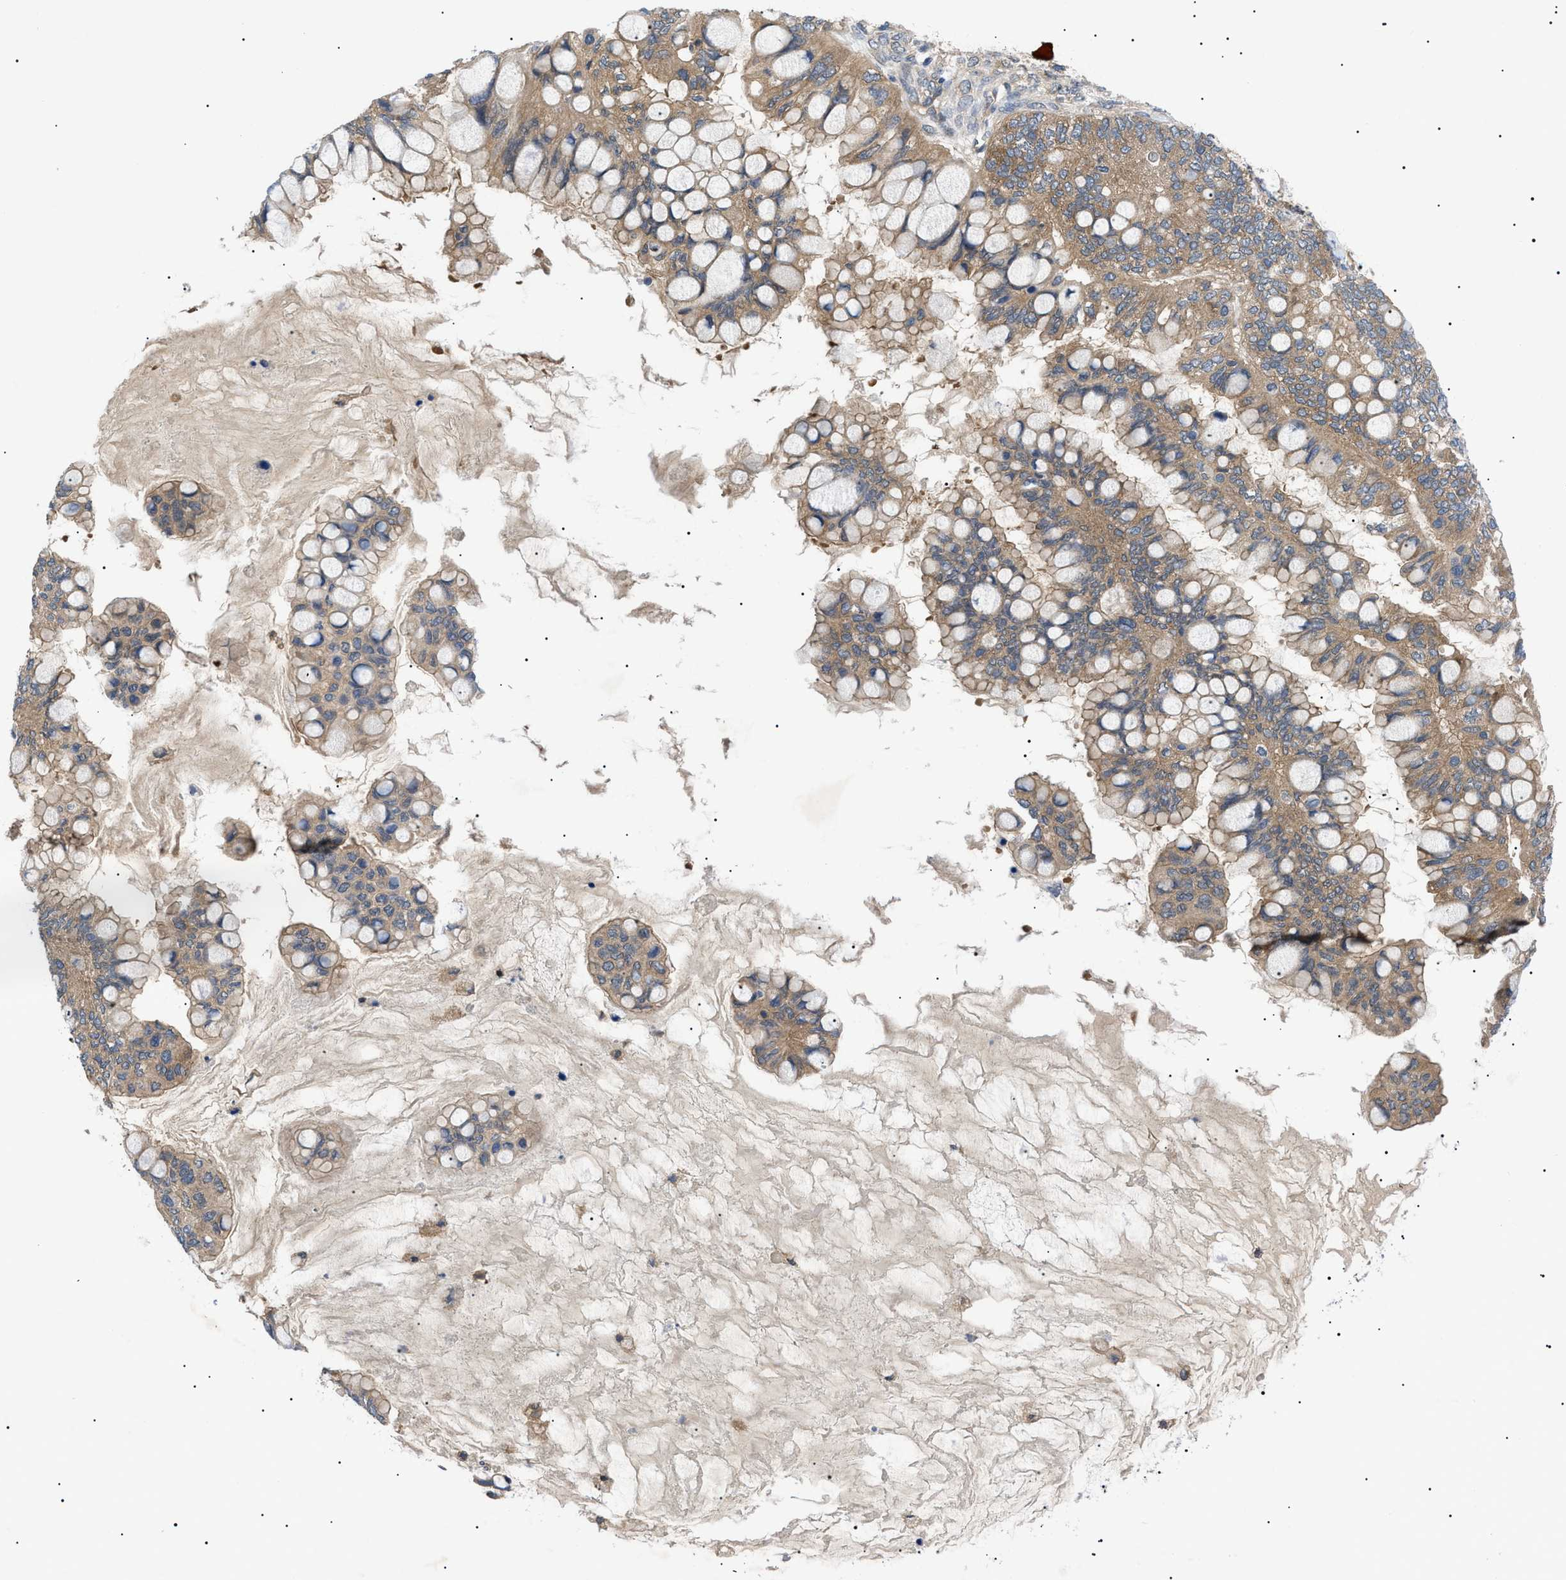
{"staining": {"intensity": "moderate", "quantity": ">75%", "location": "cytoplasmic/membranous"}, "tissue": "ovarian cancer", "cell_type": "Tumor cells", "image_type": "cancer", "snomed": [{"axis": "morphology", "description": "Cystadenocarcinoma, mucinous, NOS"}, {"axis": "topography", "description": "Ovary"}], "caption": "Human mucinous cystadenocarcinoma (ovarian) stained with a protein marker displays moderate staining in tumor cells.", "gene": "RIPK1", "patient": {"sex": "female", "age": 80}}